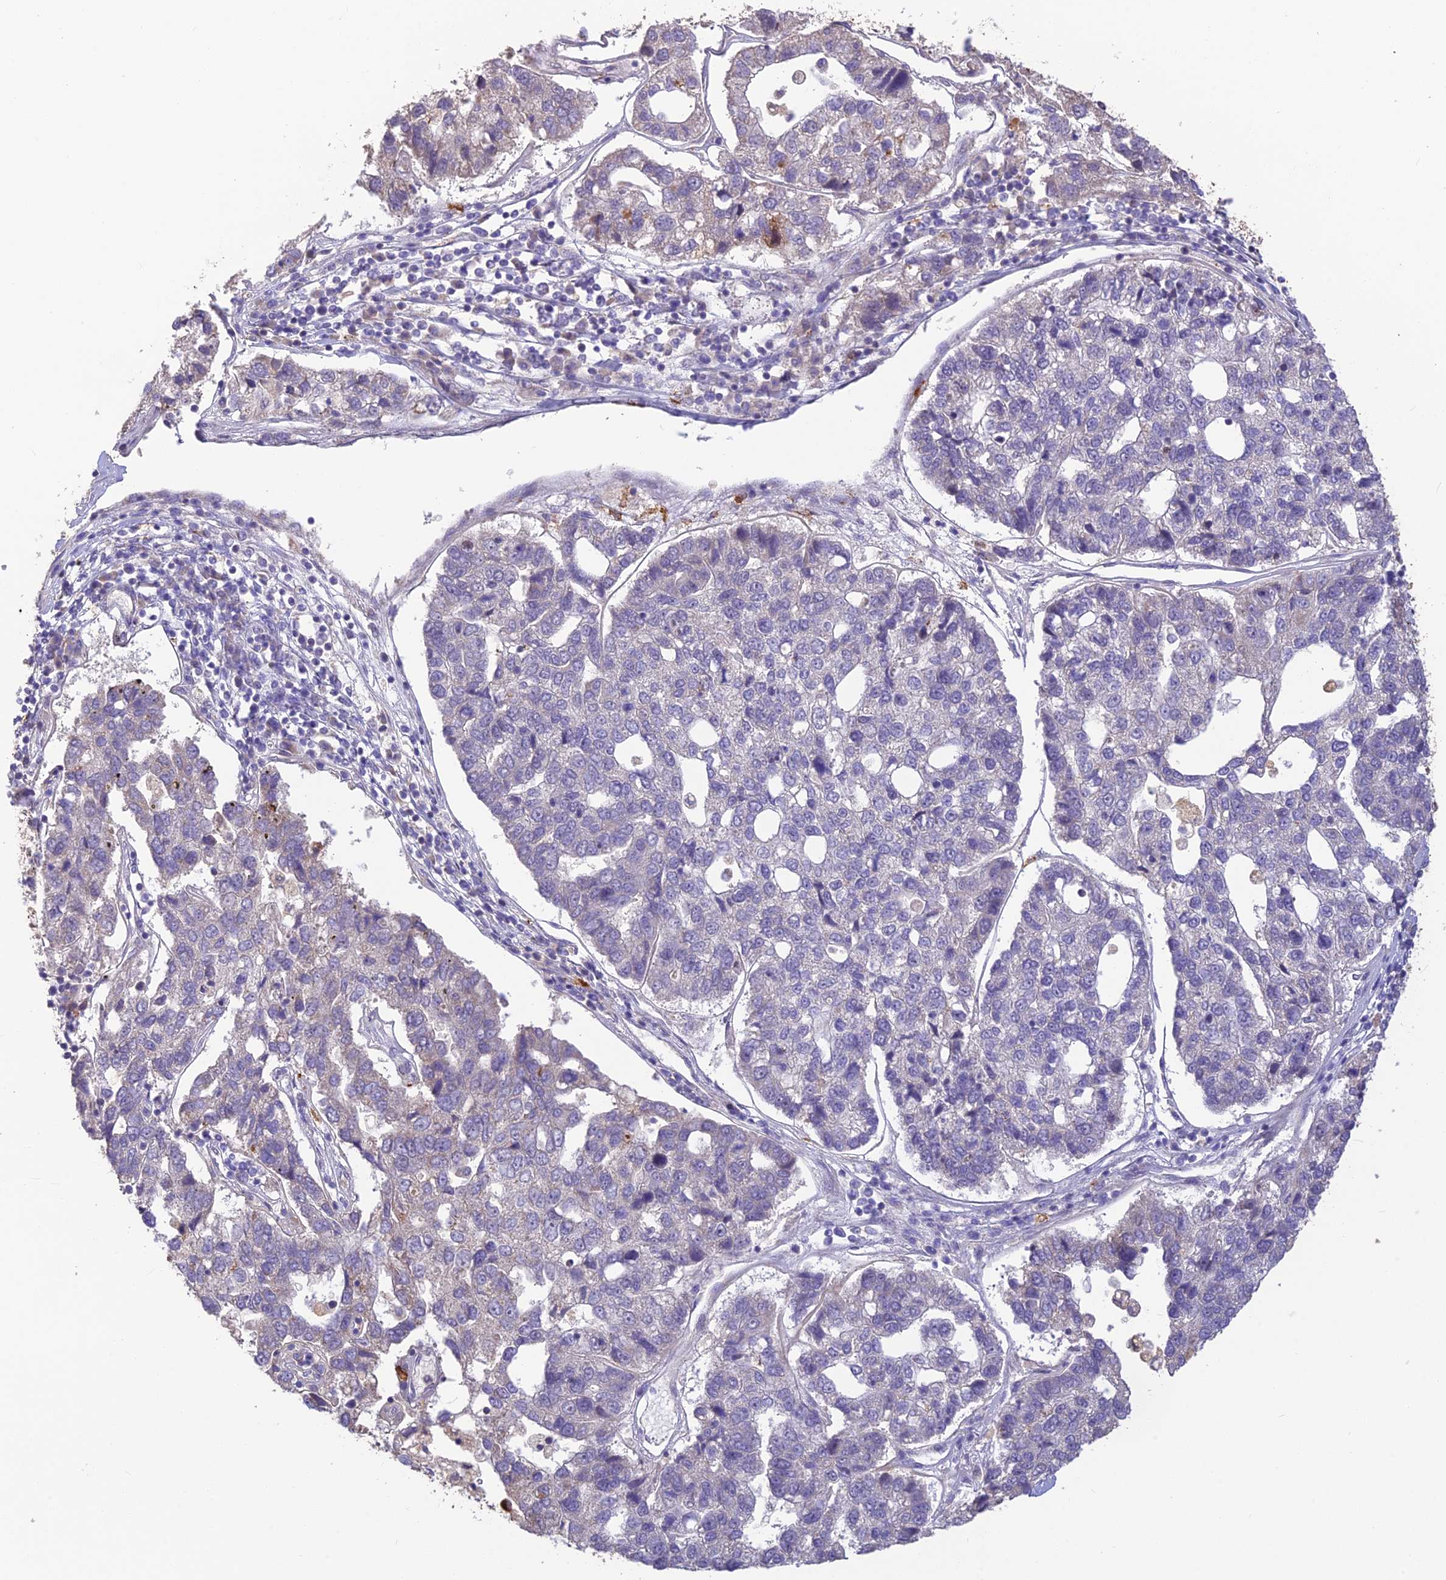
{"staining": {"intensity": "negative", "quantity": "none", "location": "none"}, "tissue": "pancreatic cancer", "cell_type": "Tumor cells", "image_type": "cancer", "snomed": [{"axis": "morphology", "description": "Adenocarcinoma, NOS"}, {"axis": "topography", "description": "Pancreas"}], "caption": "Immunohistochemistry photomicrograph of neoplastic tissue: human pancreatic adenocarcinoma stained with DAB reveals no significant protein staining in tumor cells. The staining was performed using DAB (3,3'-diaminobenzidine) to visualize the protein expression in brown, while the nuclei were stained in blue with hematoxylin (Magnification: 20x).", "gene": "ASPDH", "patient": {"sex": "female", "age": 61}}